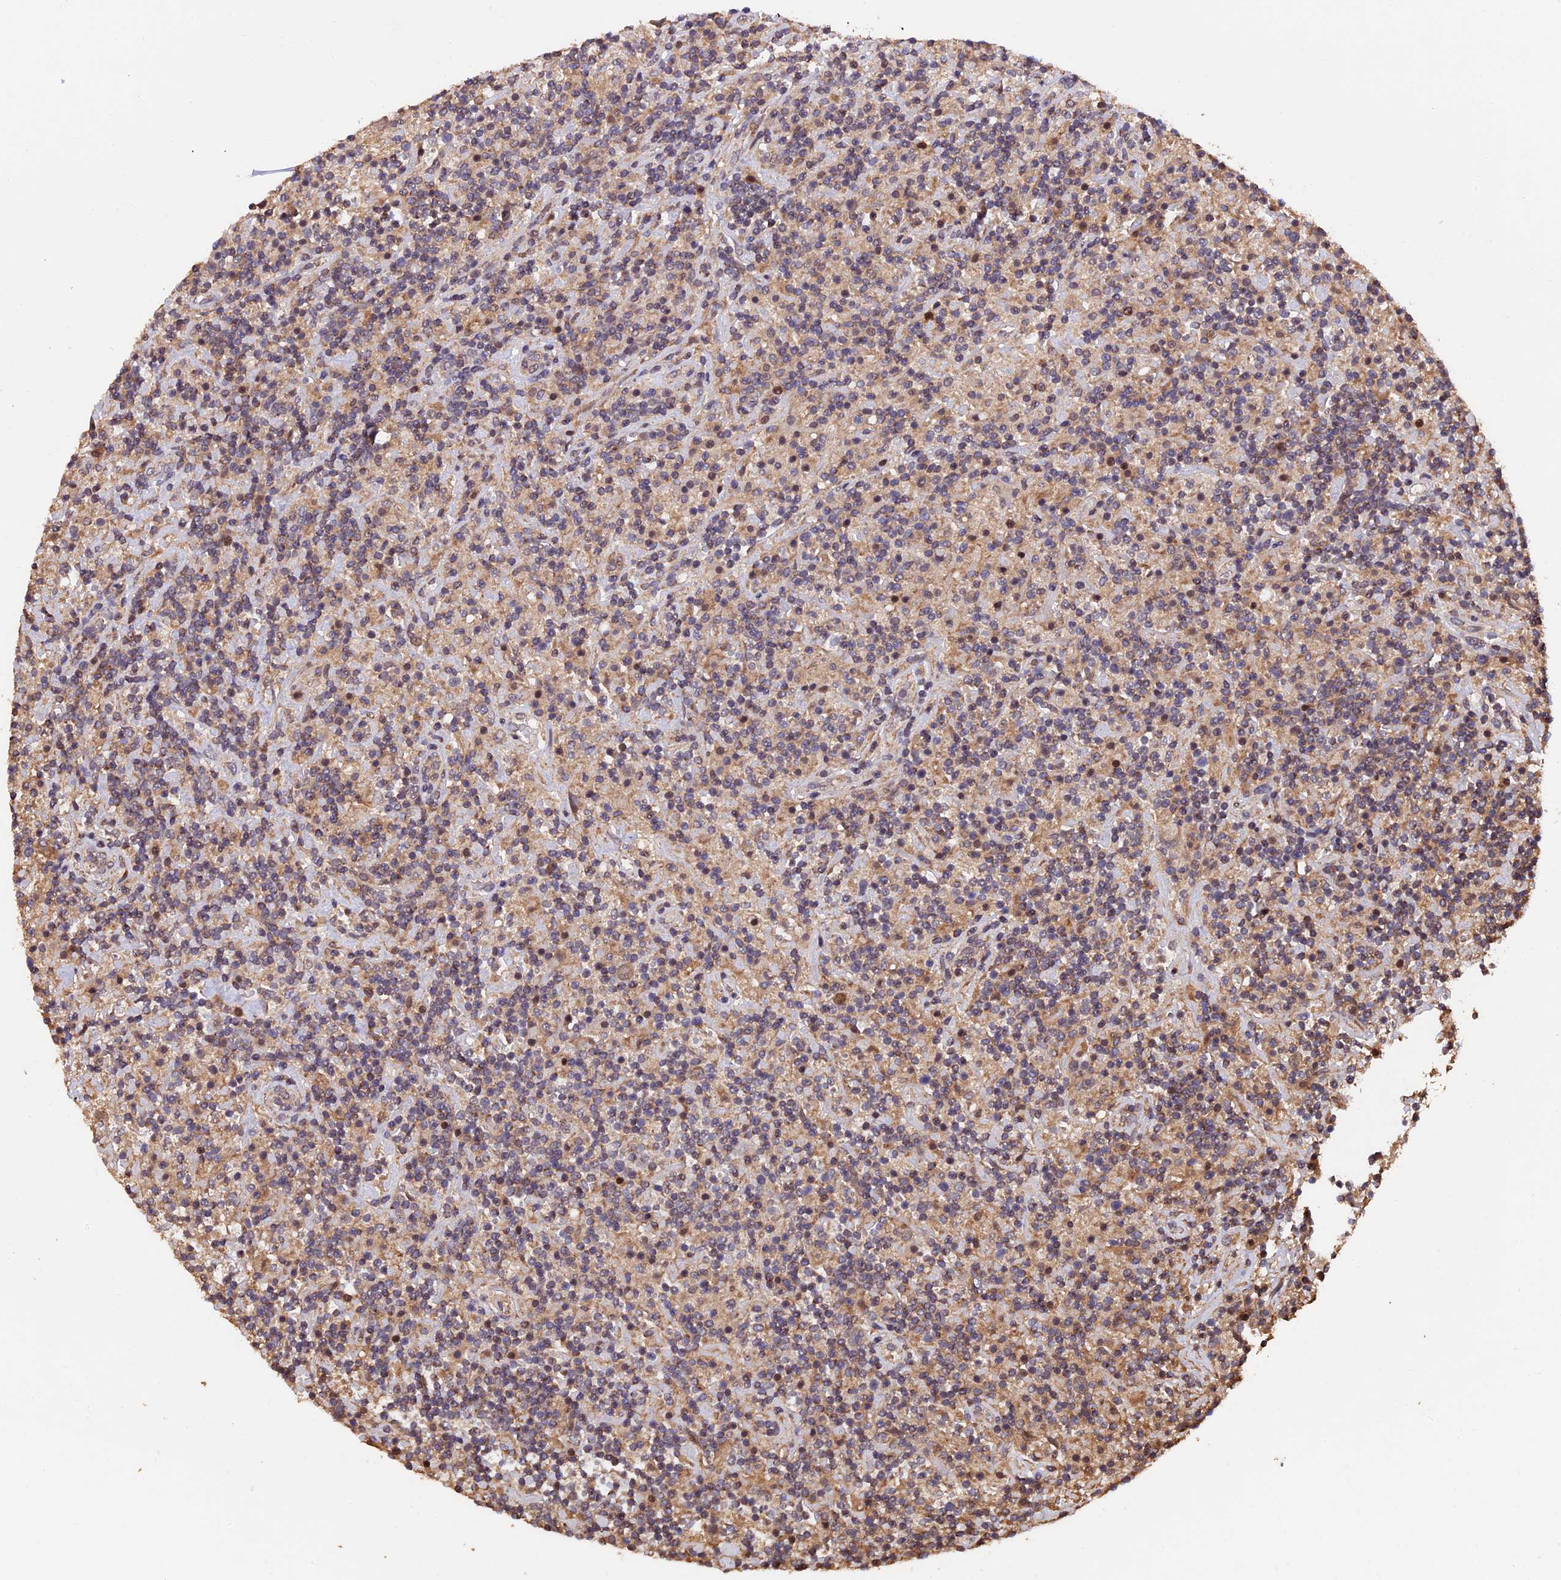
{"staining": {"intensity": "negative", "quantity": "none", "location": "none"}, "tissue": "lymphoma", "cell_type": "Tumor cells", "image_type": "cancer", "snomed": [{"axis": "morphology", "description": "Hodgkin's disease, NOS"}, {"axis": "topography", "description": "Lymph node"}], "caption": "Tumor cells show no significant positivity in lymphoma.", "gene": "PKD2L2", "patient": {"sex": "male", "age": 70}}